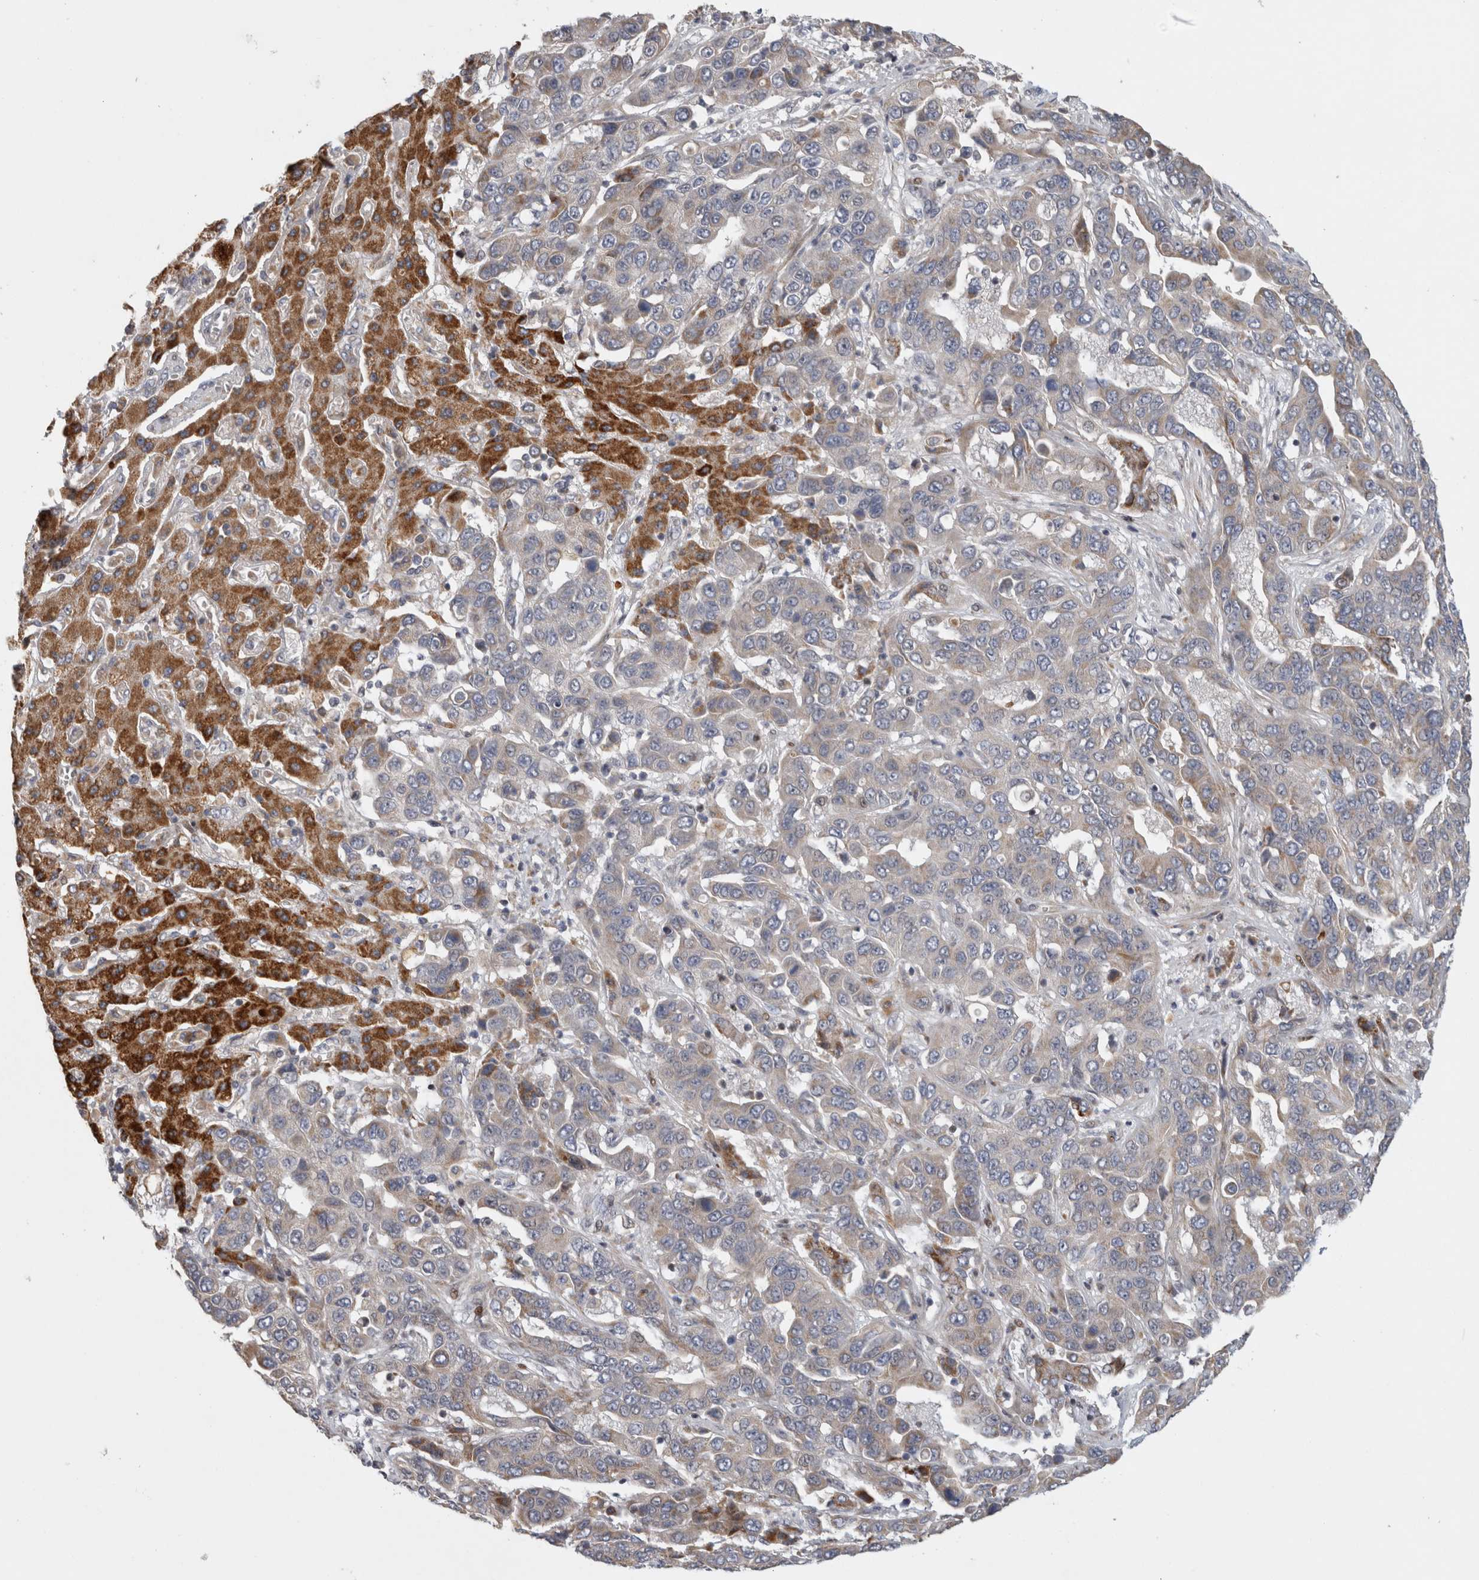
{"staining": {"intensity": "weak", "quantity": "<25%", "location": "cytoplasmic/membranous"}, "tissue": "liver cancer", "cell_type": "Tumor cells", "image_type": "cancer", "snomed": [{"axis": "morphology", "description": "Cholangiocarcinoma"}, {"axis": "topography", "description": "Liver"}], "caption": "Tumor cells show no significant expression in liver cancer (cholangiocarcinoma). Nuclei are stained in blue.", "gene": "RBM48", "patient": {"sex": "female", "age": 52}}